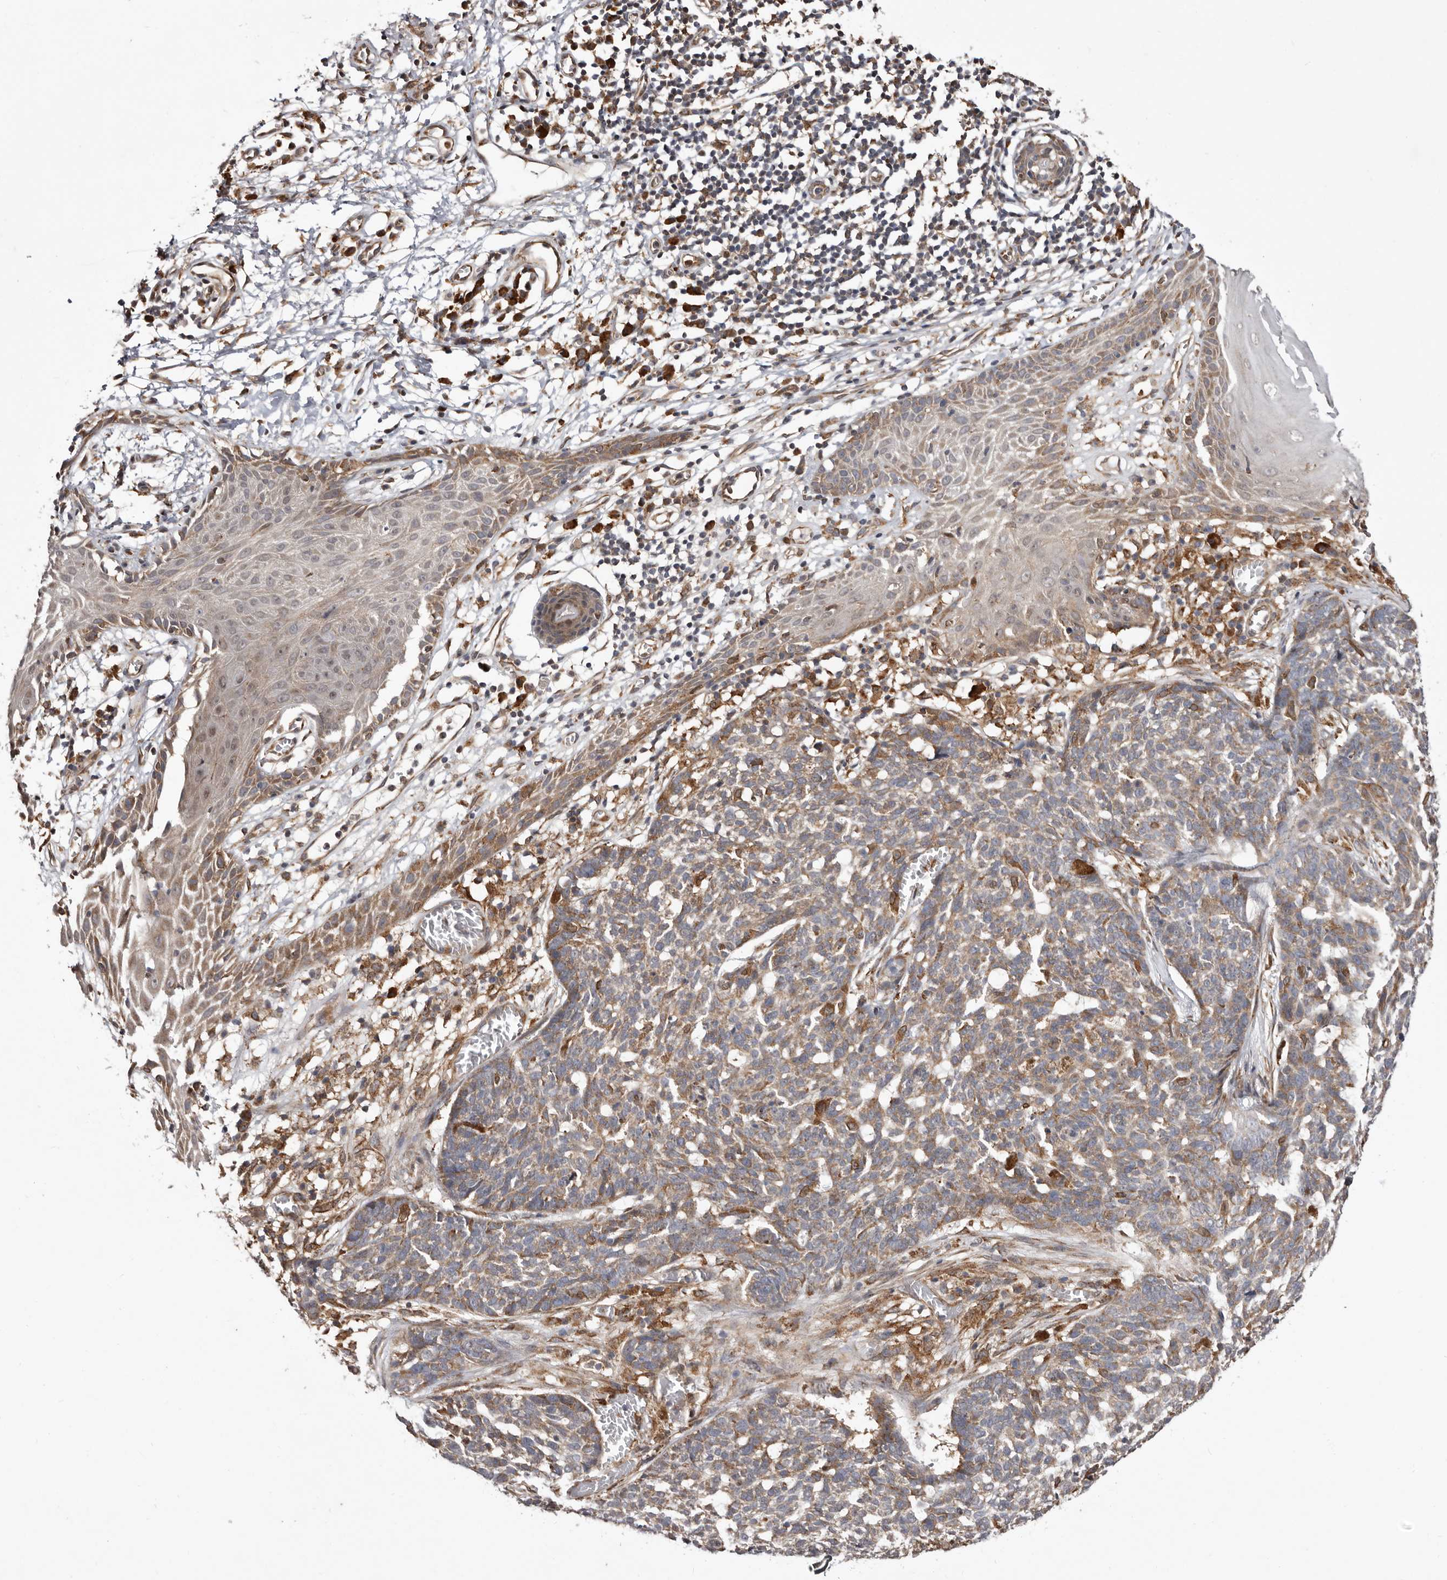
{"staining": {"intensity": "weak", "quantity": "25%-75%", "location": "cytoplasmic/membranous"}, "tissue": "skin cancer", "cell_type": "Tumor cells", "image_type": "cancer", "snomed": [{"axis": "morphology", "description": "Basal cell carcinoma"}, {"axis": "topography", "description": "Skin"}], "caption": "Immunohistochemistry (DAB (3,3'-diaminobenzidine)) staining of human basal cell carcinoma (skin) shows weak cytoplasmic/membranous protein positivity in about 25%-75% of tumor cells. (Stains: DAB (3,3'-diaminobenzidine) in brown, nuclei in blue, Microscopy: brightfield microscopy at high magnification).", "gene": "RRM2B", "patient": {"sex": "male", "age": 85}}